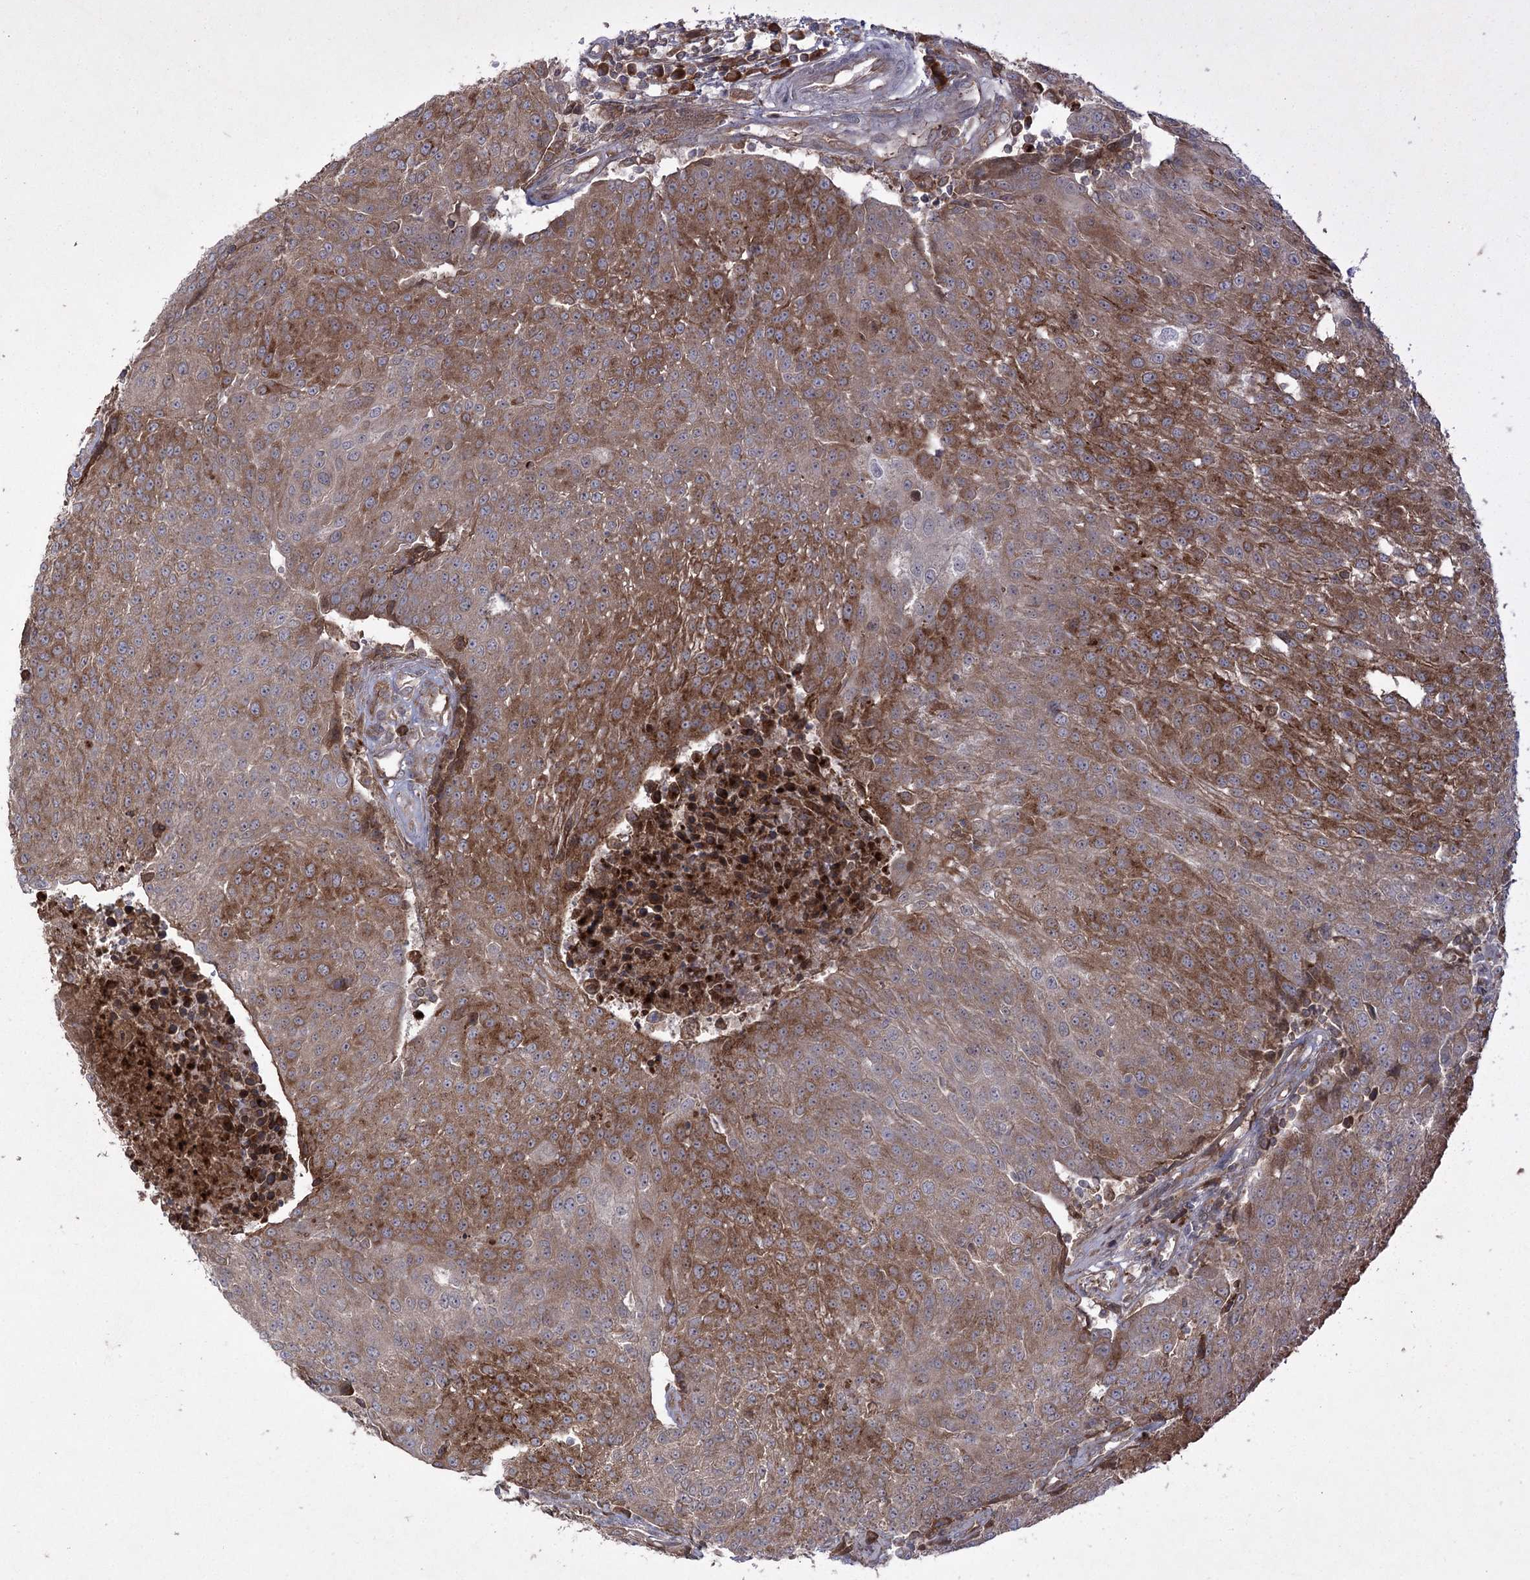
{"staining": {"intensity": "moderate", "quantity": ">75%", "location": "cytoplasmic/membranous"}, "tissue": "urothelial cancer", "cell_type": "Tumor cells", "image_type": "cancer", "snomed": [{"axis": "morphology", "description": "Urothelial carcinoma, High grade"}, {"axis": "topography", "description": "Urinary bladder"}], "caption": "Immunohistochemistry of high-grade urothelial carcinoma demonstrates medium levels of moderate cytoplasmic/membranous positivity in approximately >75% of tumor cells.", "gene": "PLEKHA5", "patient": {"sex": "female", "age": 85}}